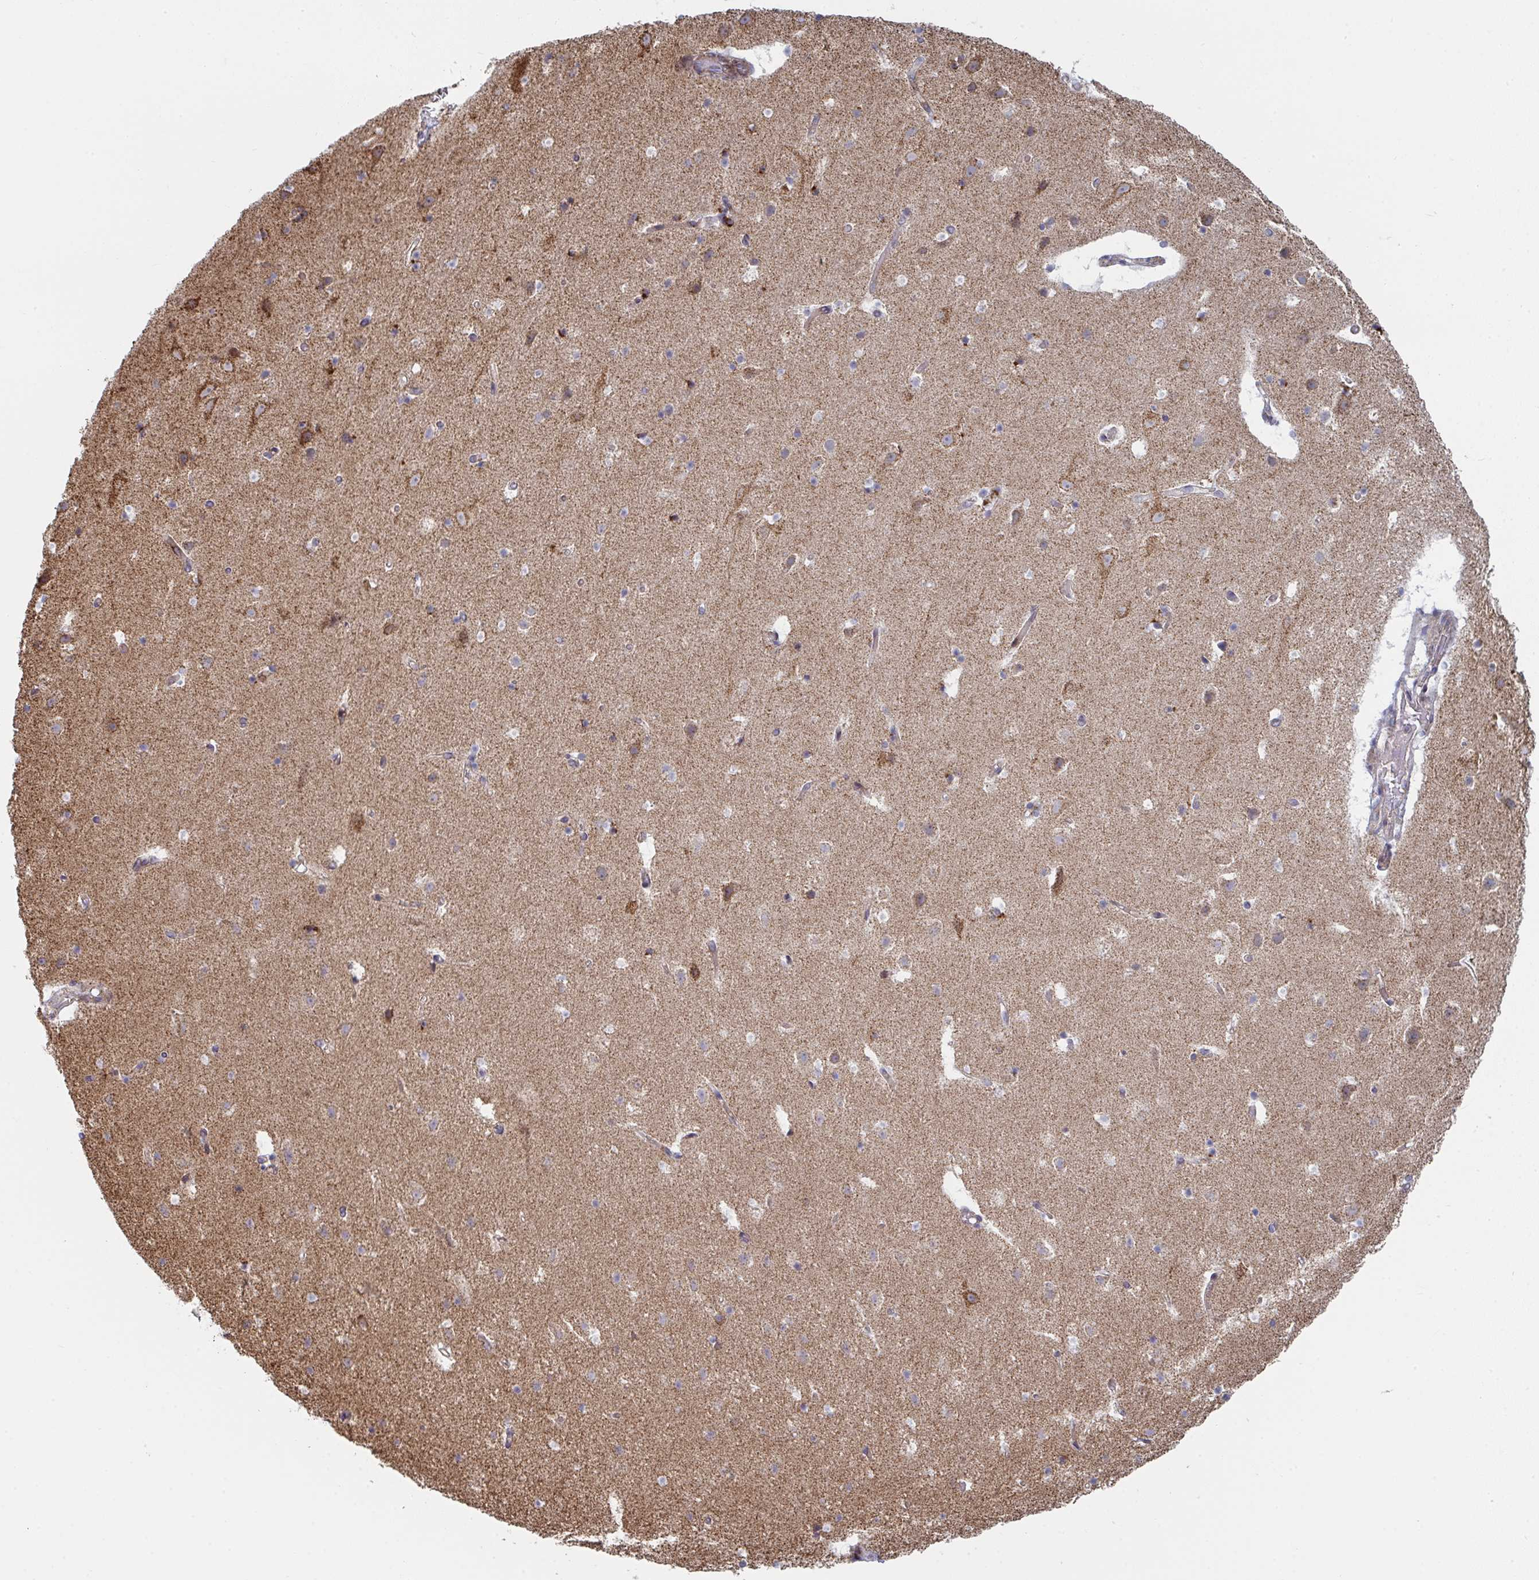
{"staining": {"intensity": "negative", "quantity": "none", "location": "none"}, "tissue": "cerebral cortex", "cell_type": "Endothelial cells", "image_type": "normal", "snomed": [{"axis": "morphology", "description": "Normal tissue, NOS"}, {"axis": "topography", "description": "Cerebral cortex"}], "caption": "This is a image of IHC staining of unremarkable cerebral cortex, which shows no positivity in endothelial cells.", "gene": "PRKCH", "patient": {"sex": "female", "age": 42}}